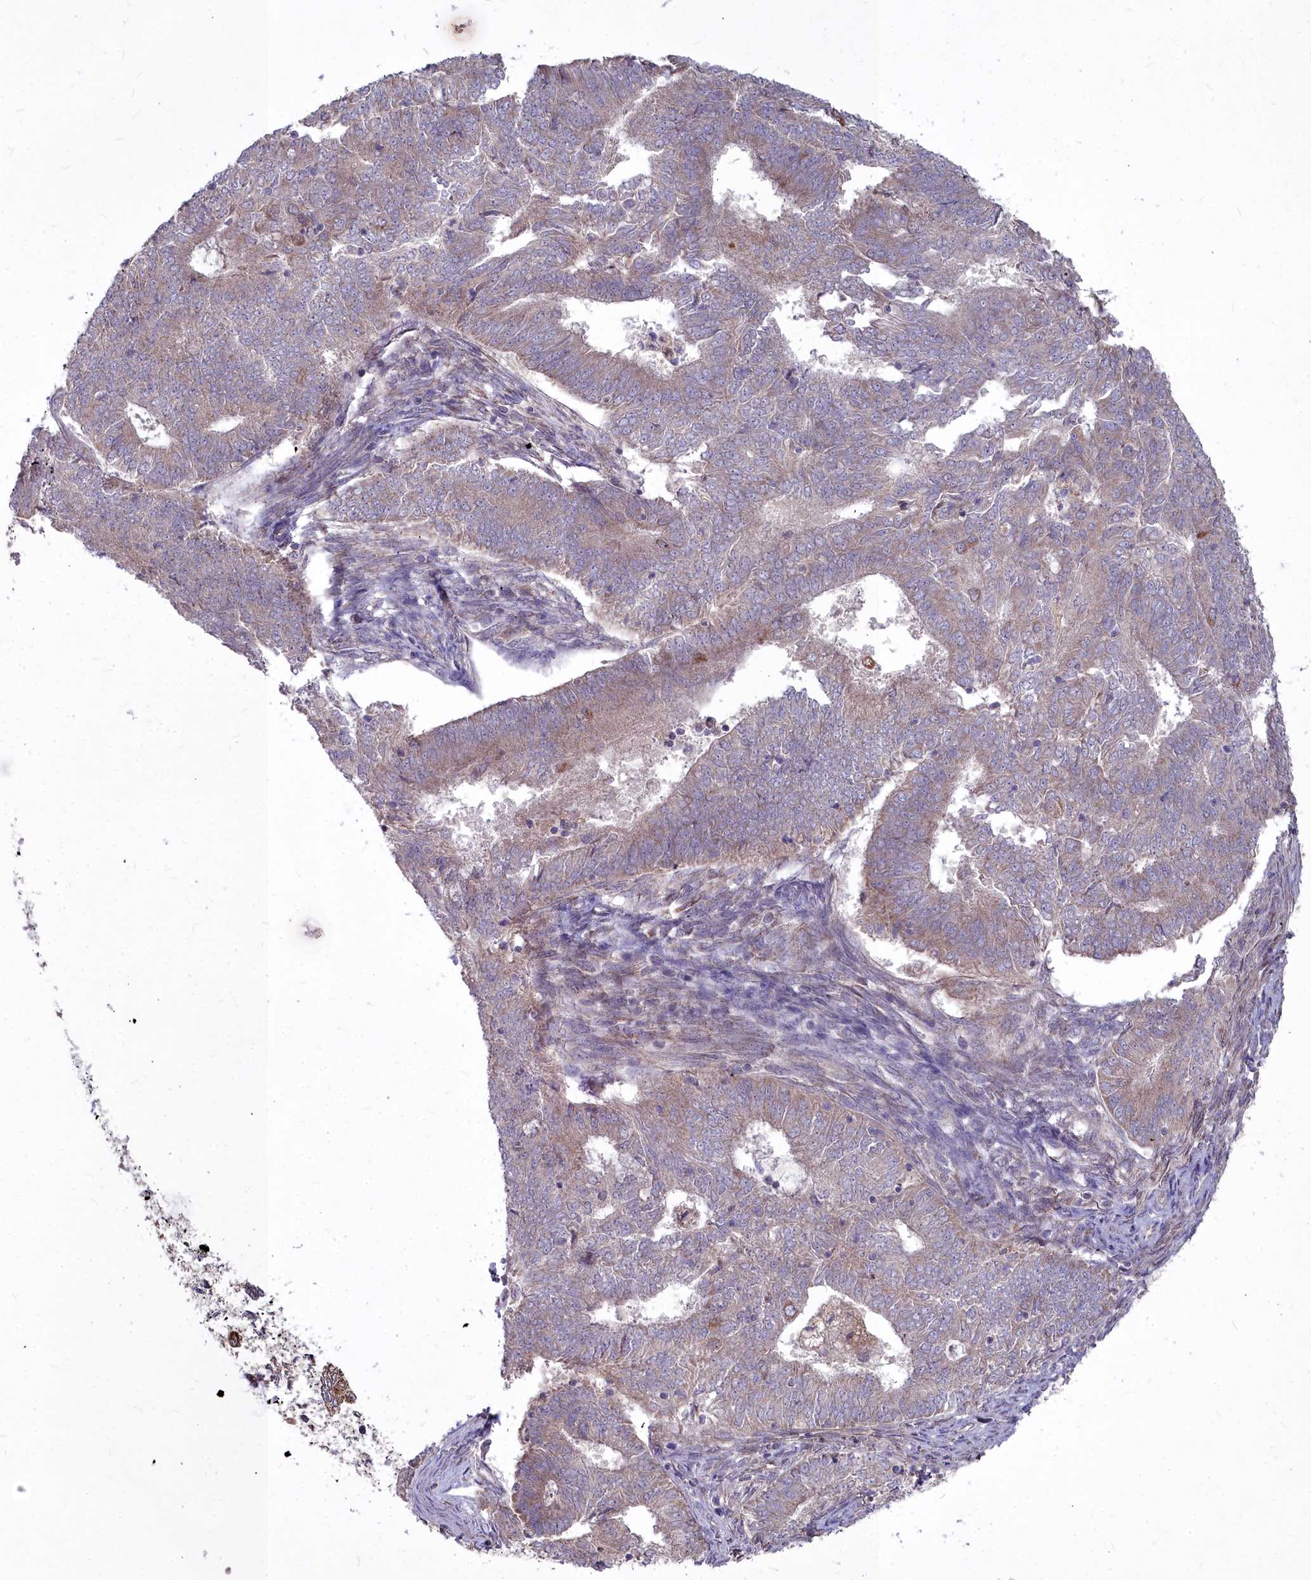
{"staining": {"intensity": "weak", "quantity": ">75%", "location": "cytoplasmic/membranous"}, "tissue": "endometrial cancer", "cell_type": "Tumor cells", "image_type": "cancer", "snomed": [{"axis": "morphology", "description": "Adenocarcinoma, NOS"}, {"axis": "topography", "description": "Endometrium"}], "caption": "Immunohistochemistry (IHC) (DAB (3,3'-diaminobenzidine)) staining of human endometrial adenocarcinoma displays weak cytoplasmic/membranous protein expression in about >75% of tumor cells.", "gene": "MICU2", "patient": {"sex": "female", "age": 62}}